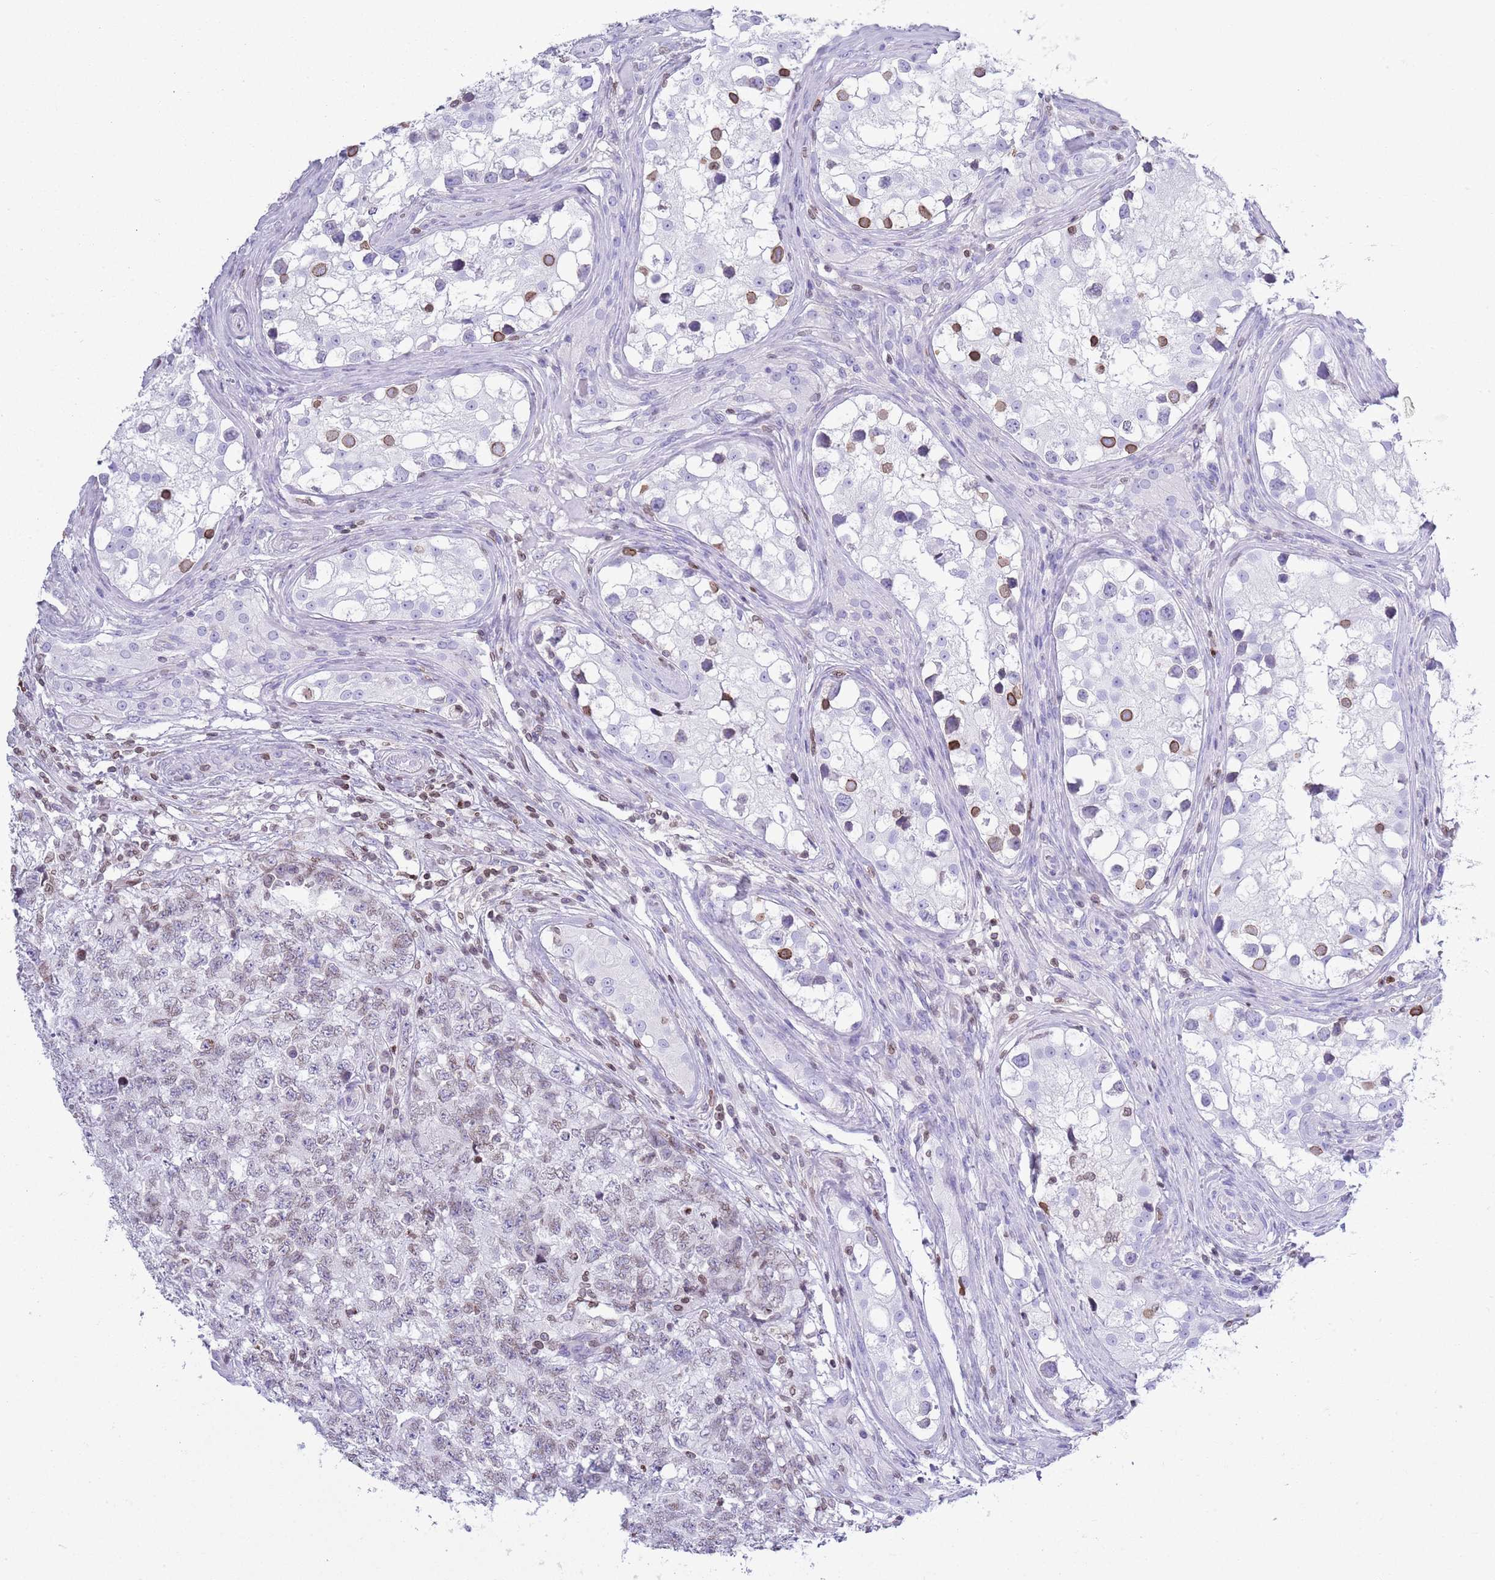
{"staining": {"intensity": "weak", "quantity": "<25%", "location": "cytoplasmic/membranous,nuclear"}, "tissue": "testis cancer", "cell_type": "Tumor cells", "image_type": "cancer", "snomed": [{"axis": "morphology", "description": "Carcinoma, Embryonal, NOS"}, {"axis": "topography", "description": "Testis"}], "caption": "Immunohistochemical staining of testis cancer displays no significant positivity in tumor cells.", "gene": "LBR", "patient": {"sex": "male", "age": 31}}